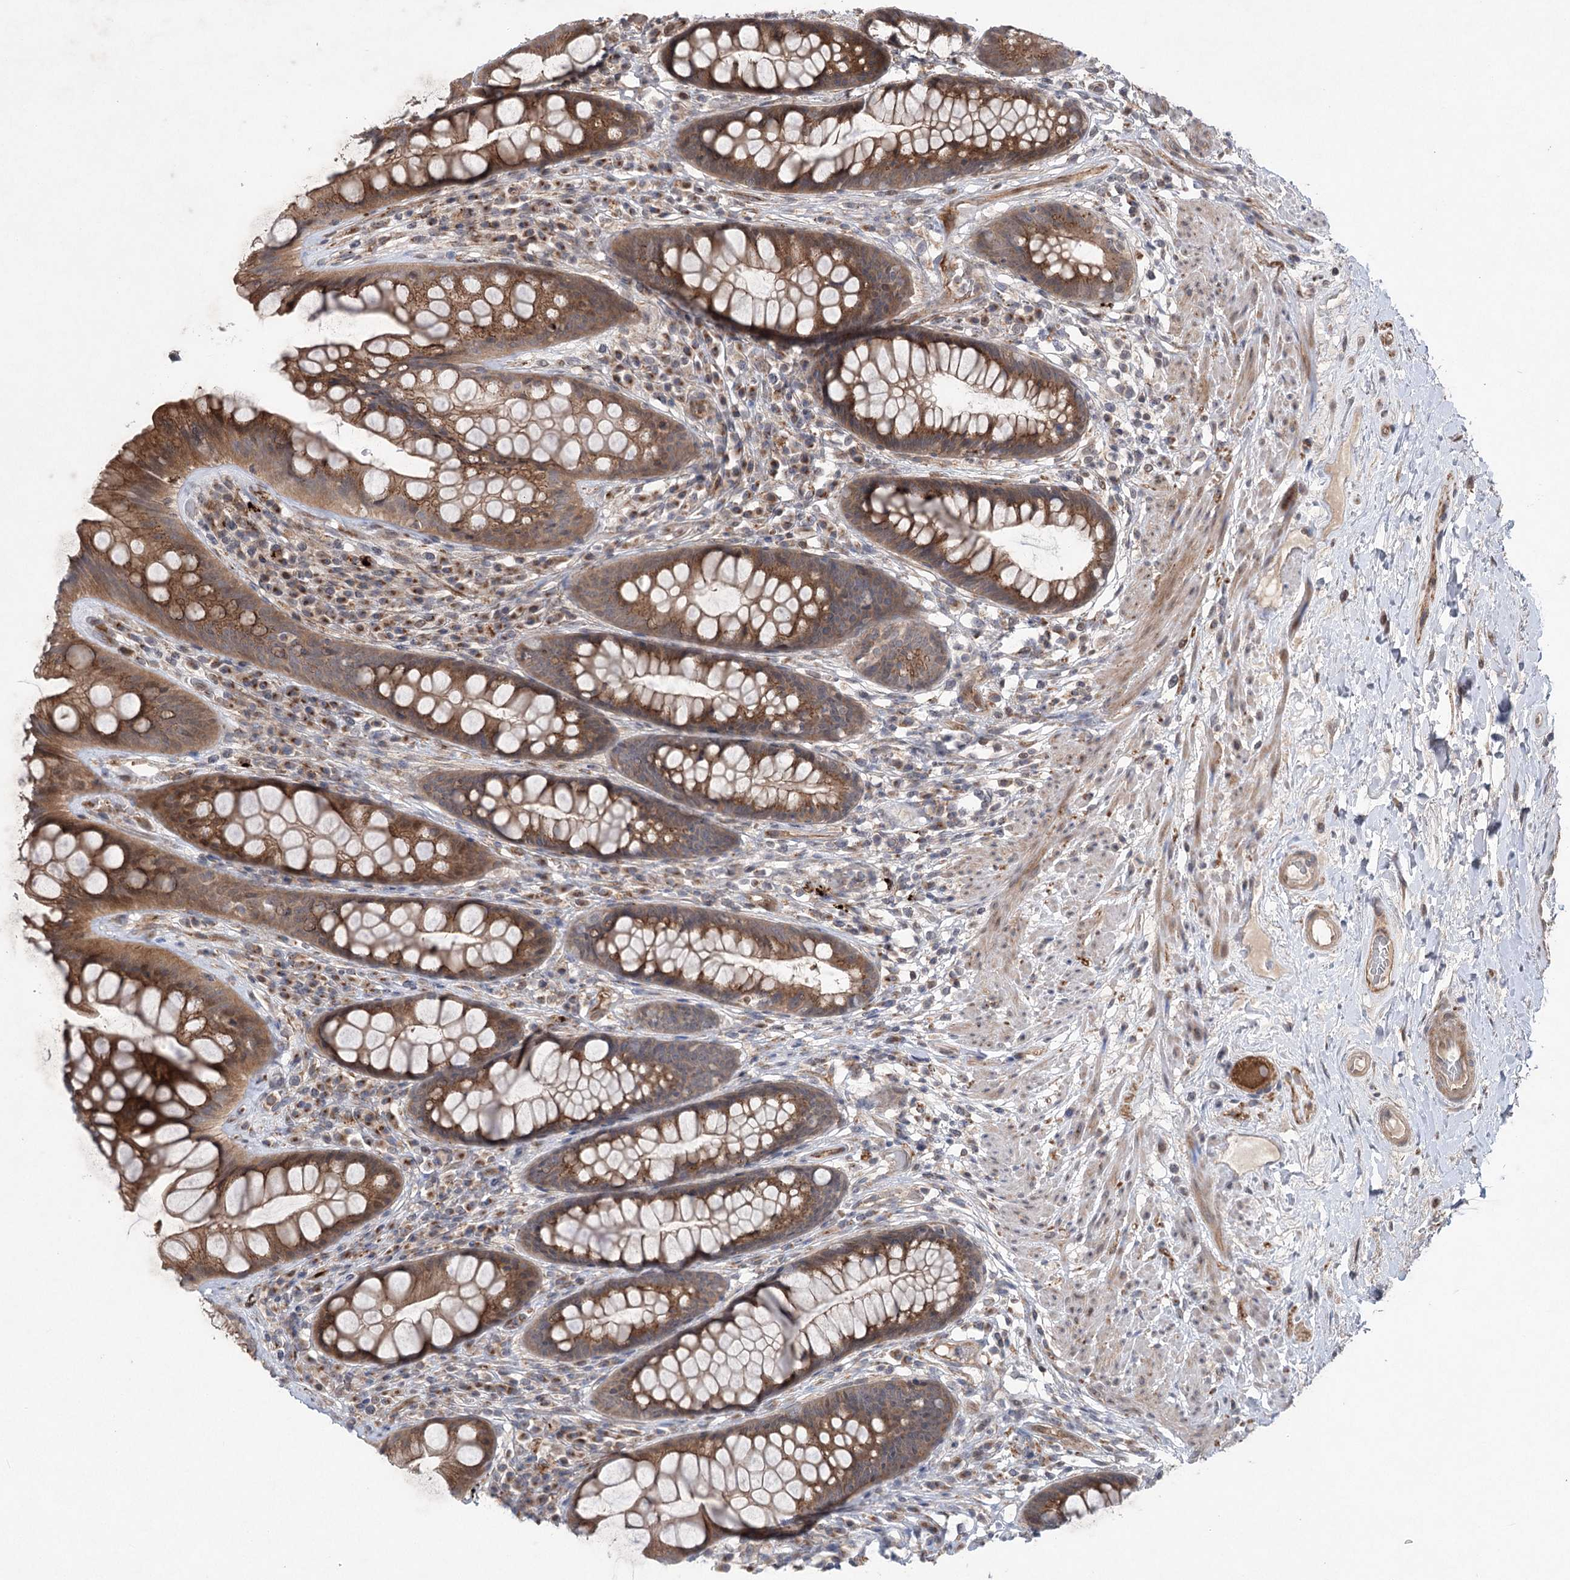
{"staining": {"intensity": "moderate", "quantity": ">75%", "location": "cytoplasmic/membranous"}, "tissue": "rectum", "cell_type": "Glandular cells", "image_type": "normal", "snomed": [{"axis": "morphology", "description": "Normal tissue, NOS"}, {"axis": "topography", "description": "Rectum"}], "caption": "An IHC image of unremarkable tissue is shown. Protein staining in brown labels moderate cytoplasmic/membranous positivity in rectum within glandular cells. Using DAB (3,3'-diaminobenzidine) (brown) and hematoxylin (blue) stains, captured at high magnification using brightfield microscopy.", "gene": "METTL24", "patient": {"sex": "male", "age": 74}}